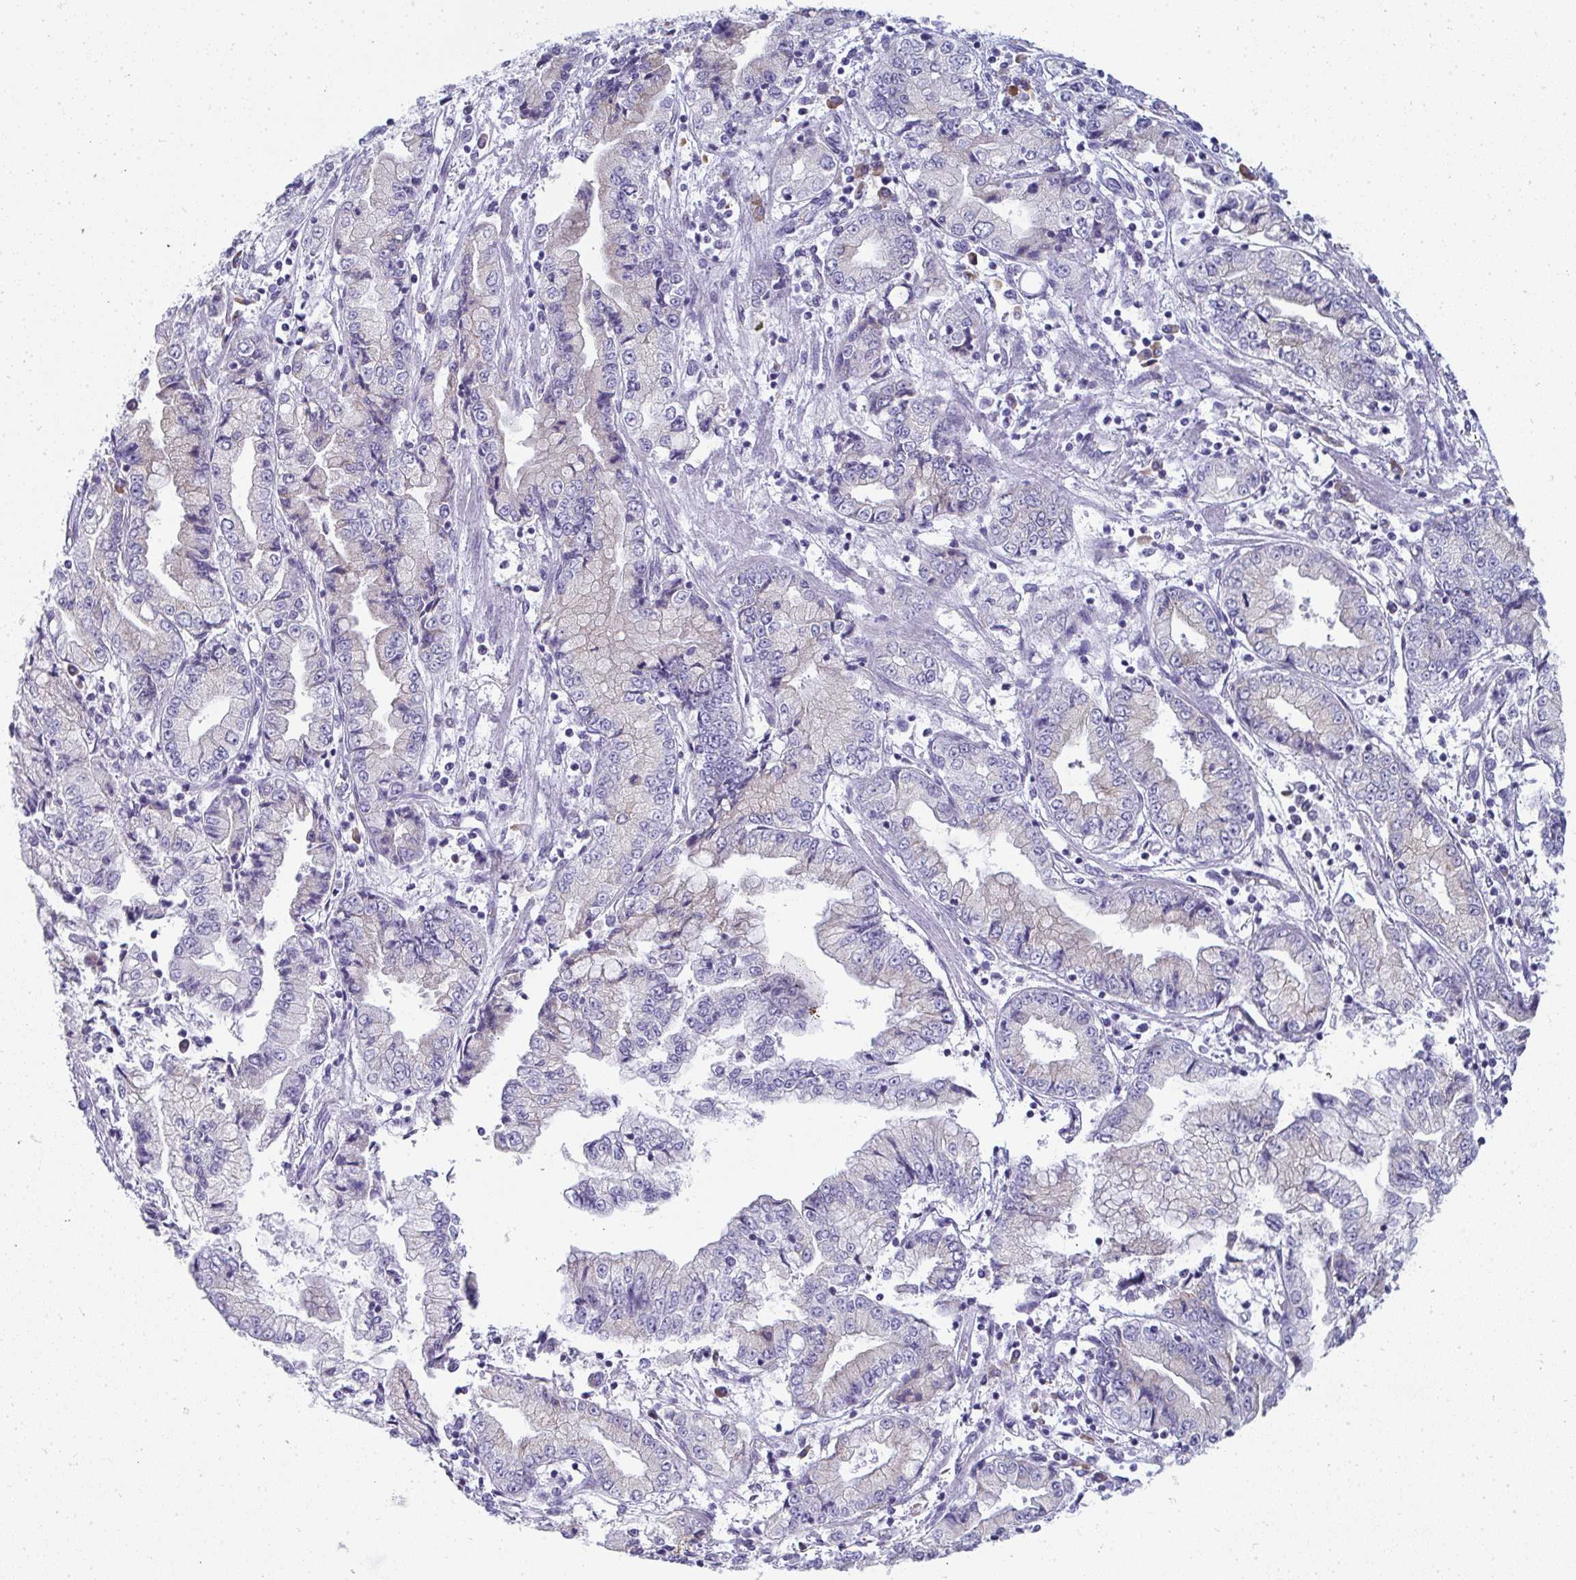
{"staining": {"intensity": "negative", "quantity": "none", "location": "none"}, "tissue": "stomach cancer", "cell_type": "Tumor cells", "image_type": "cancer", "snomed": [{"axis": "morphology", "description": "Adenocarcinoma, NOS"}, {"axis": "topography", "description": "Stomach, upper"}], "caption": "Immunohistochemistry micrograph of neoplastic tissue: adenocarcinoma (stomach) stained with DAB exhibits no significant protein staining in tumor cells.", "gene": "SHROOM1", "patient": {"sex": "female", "age": 74}}